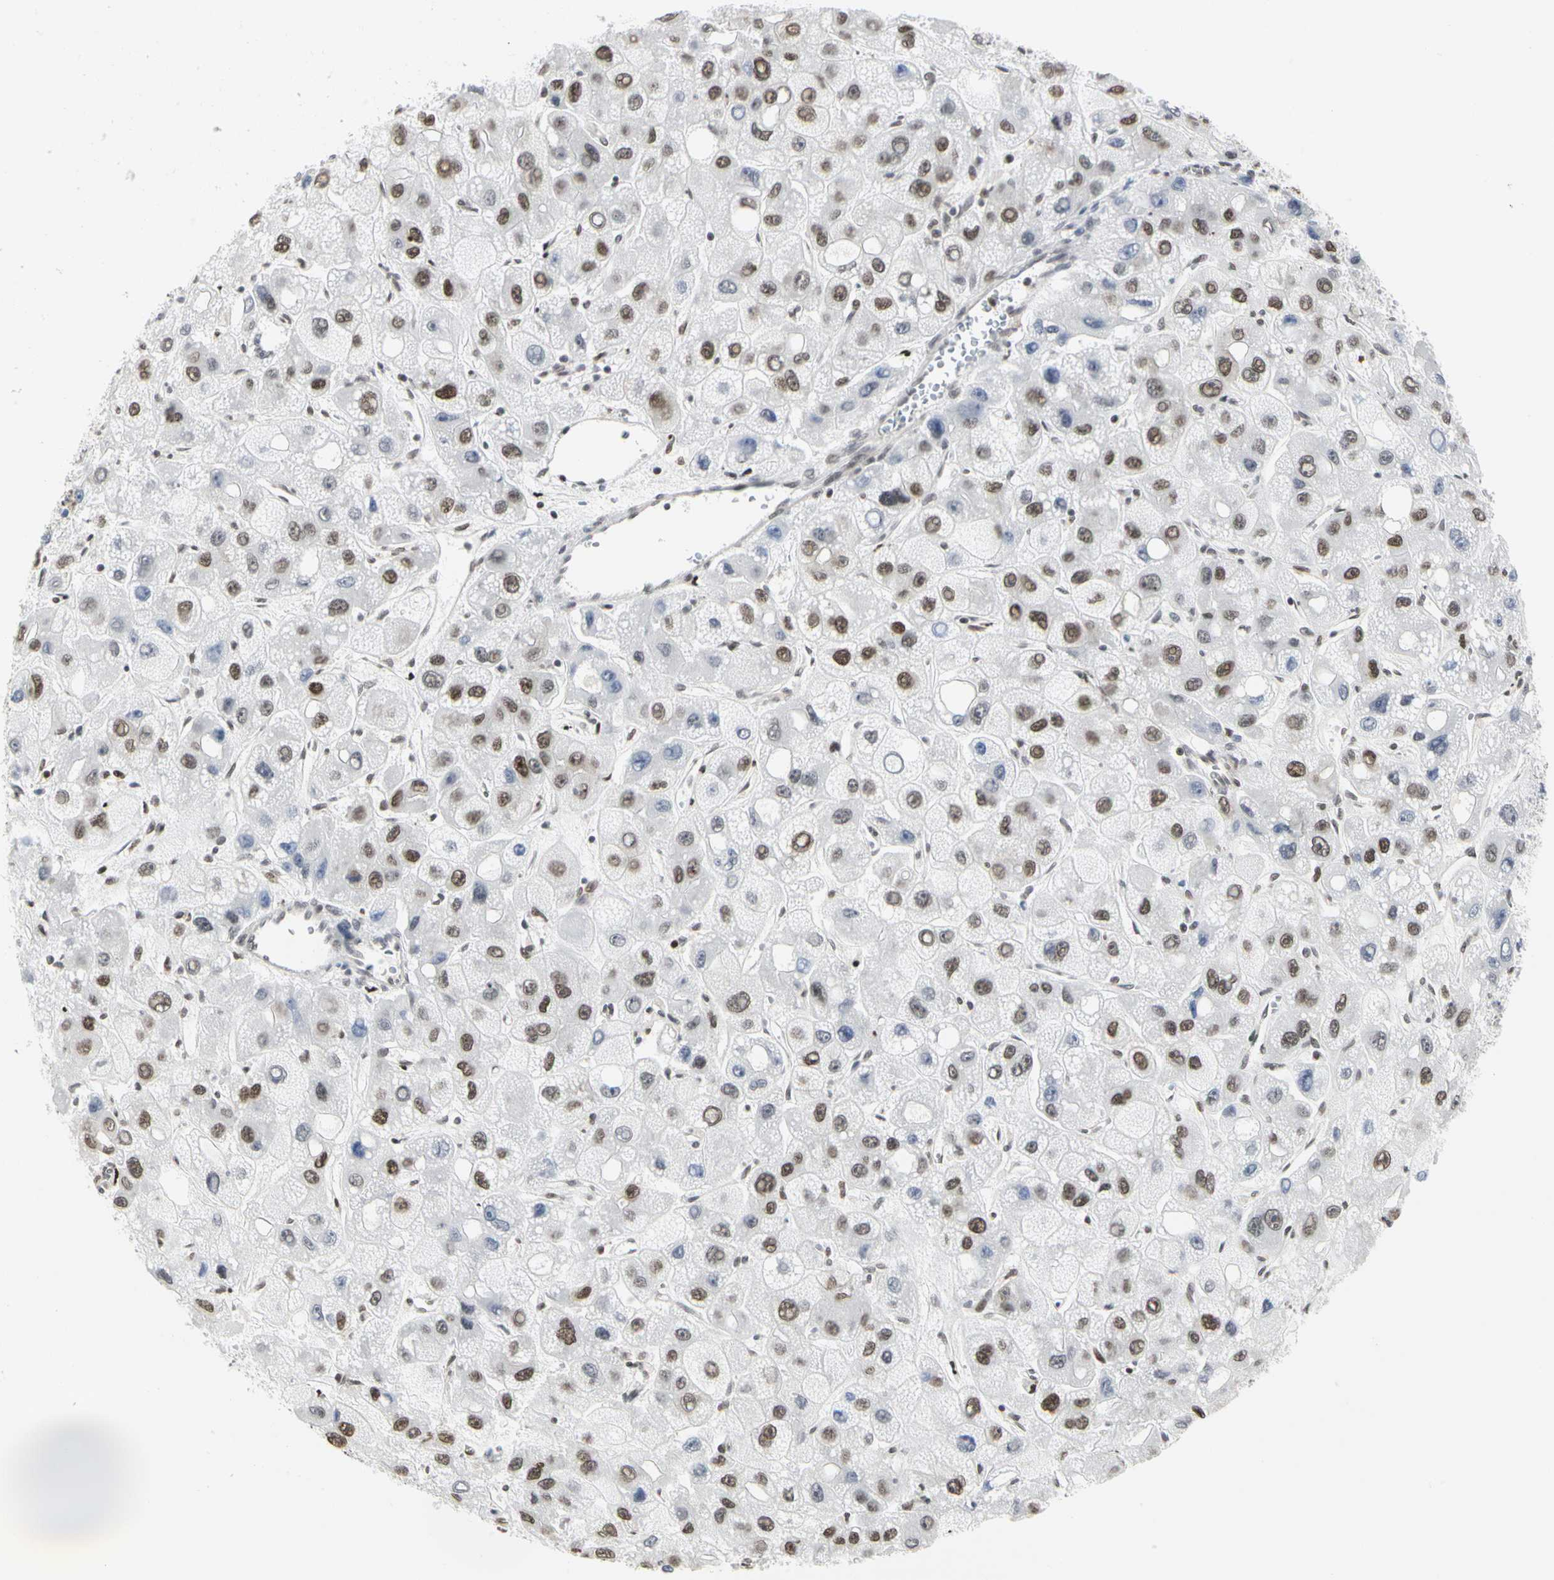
{"staining": {"intensity": "moderate", "quantity": "25%-75%", "location": "nuclear"}, "tissue": "liver cancer", "cell_type": "Tumor cells", "image_type": "cancer", "snomed": [{"axis": "morphology", "description": "Carcinoma, Hepatocellular, NOS"}, {"axis": "topography", "description": "Liver"}], "caption": "IHC image of human hepatocellular carcinoma (liver) stained for a protein (brown), which exhibits medium levels of moderate nuclear positivity in about 25%-75% of tumor cells.", "gene": "PRMT3", "patient": {"sex": "male", "age": 55}}